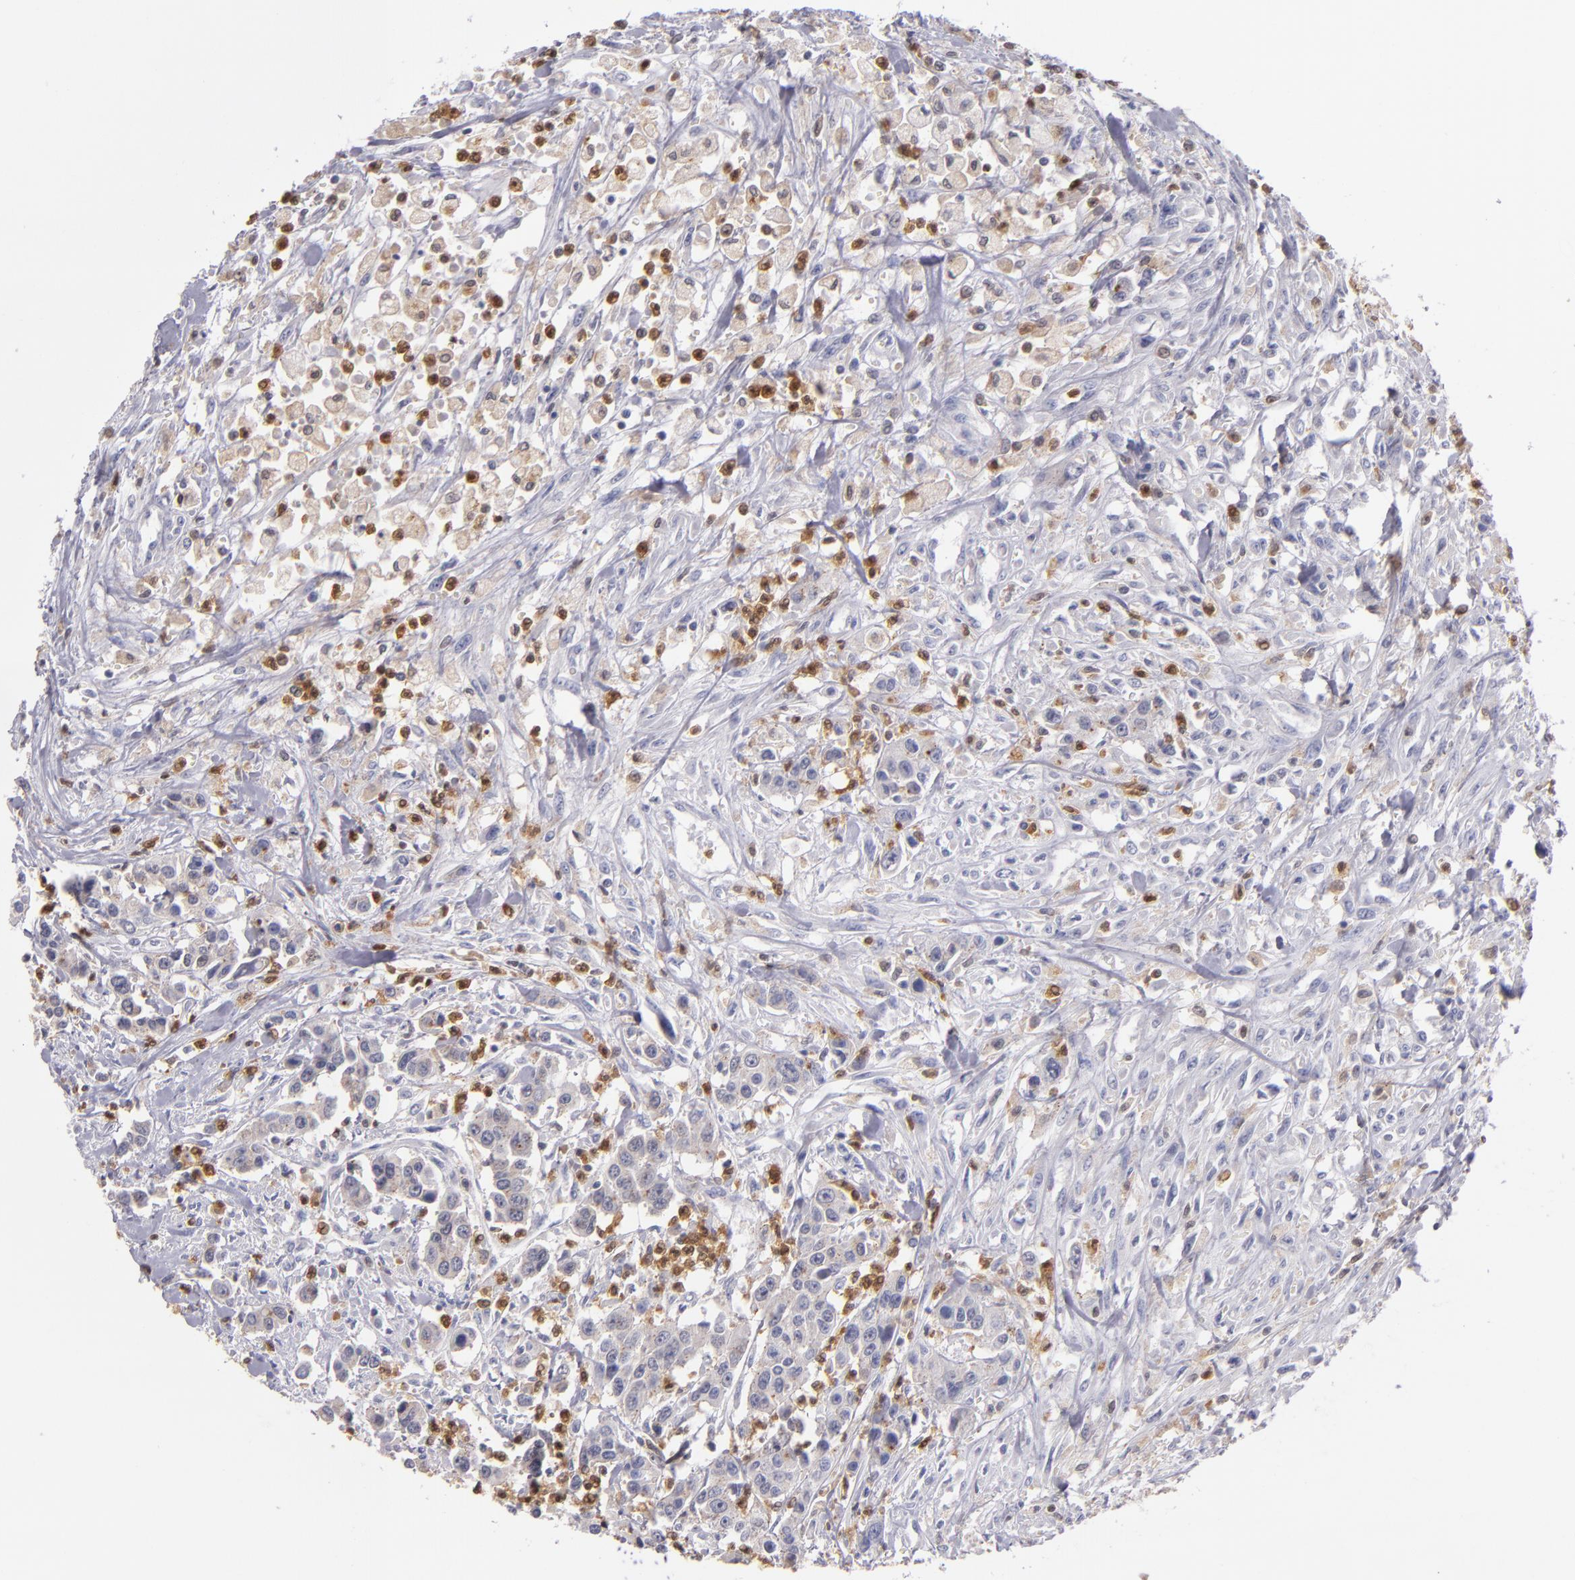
{"staining": {"intensity": "weak", "quantity": "25%-75%", "location": "cytoplasmic/membranous"}, "tissue": "urothelial cancer", "cell_type": "Tumor cells", "image_type": "cancer", "snomed": [{"axis": "morphology", "description": "Urothelial carcinoma, High grade"}, {"axis": "topography", "description": "Urinary bladder"}], "caption": "Urothelial carcinoma (high-grade) stained with a protein marker reveals weak staining in tumor cells.", "gene": "PRKCD", "patient": {"sex": "male", "age": 86}}